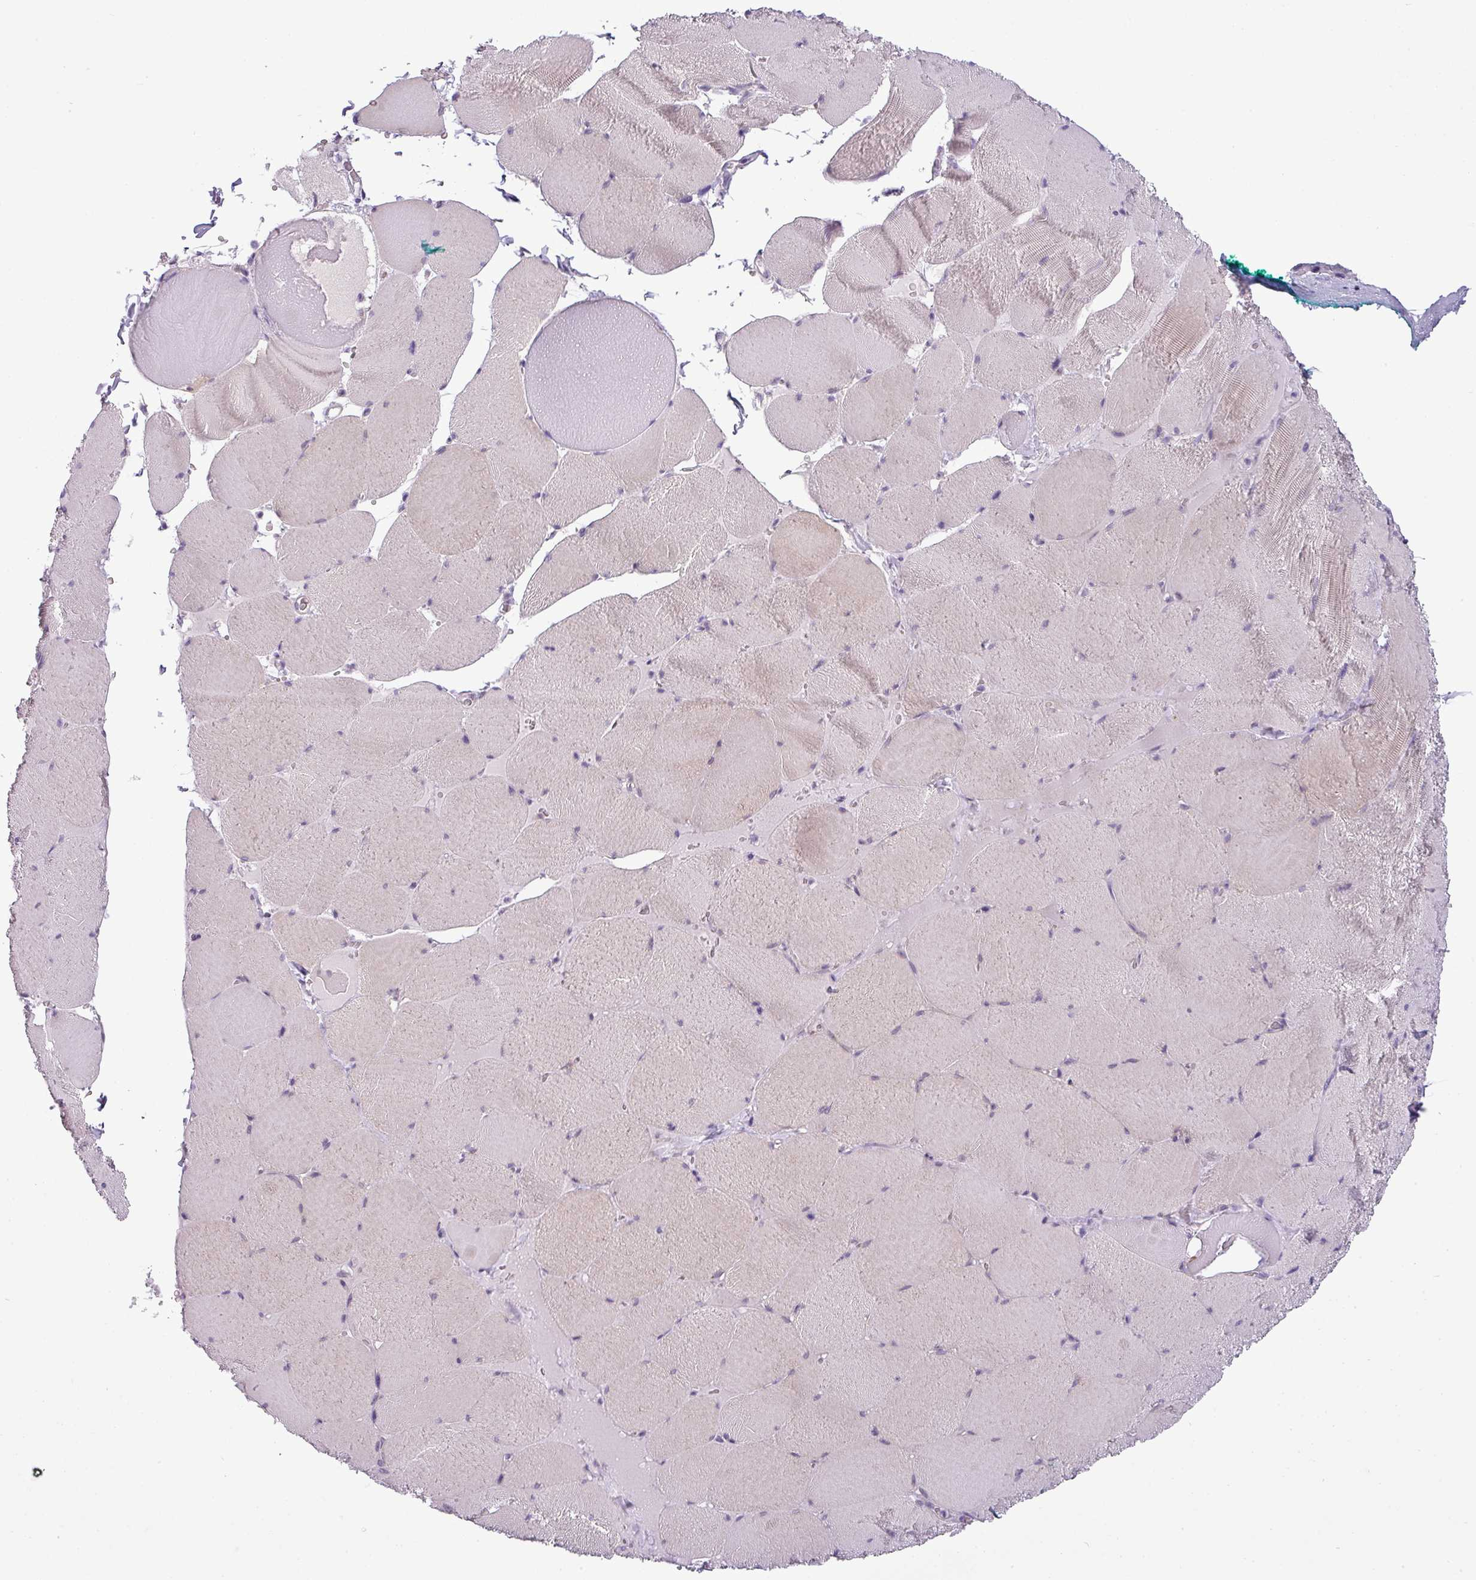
{"staining": {"intensity": "negative", "quantity": "none", "location": "none"}, "tissue": "skeletal muscle", "cell_type": "Myocytes", "image_type": "normal", "snomed": [{"axis": "morphology", "description": "Normal tissue, NOS"}, {"axis": "topography", "description": "Skeletal muscle"}, {"axis": "topography", "description": "Head-Neck"}], "caption": "A high-resolution image shows immunohistochemistry staining of unremarkable skeletal muscle, which displays no significant staining in myocytes. (Immunohistochemistry (ihc), brightfield microscopy, high magnification).", "gene": "TOR1AIP2", "patient": {"sex": "male", "age": 66}}